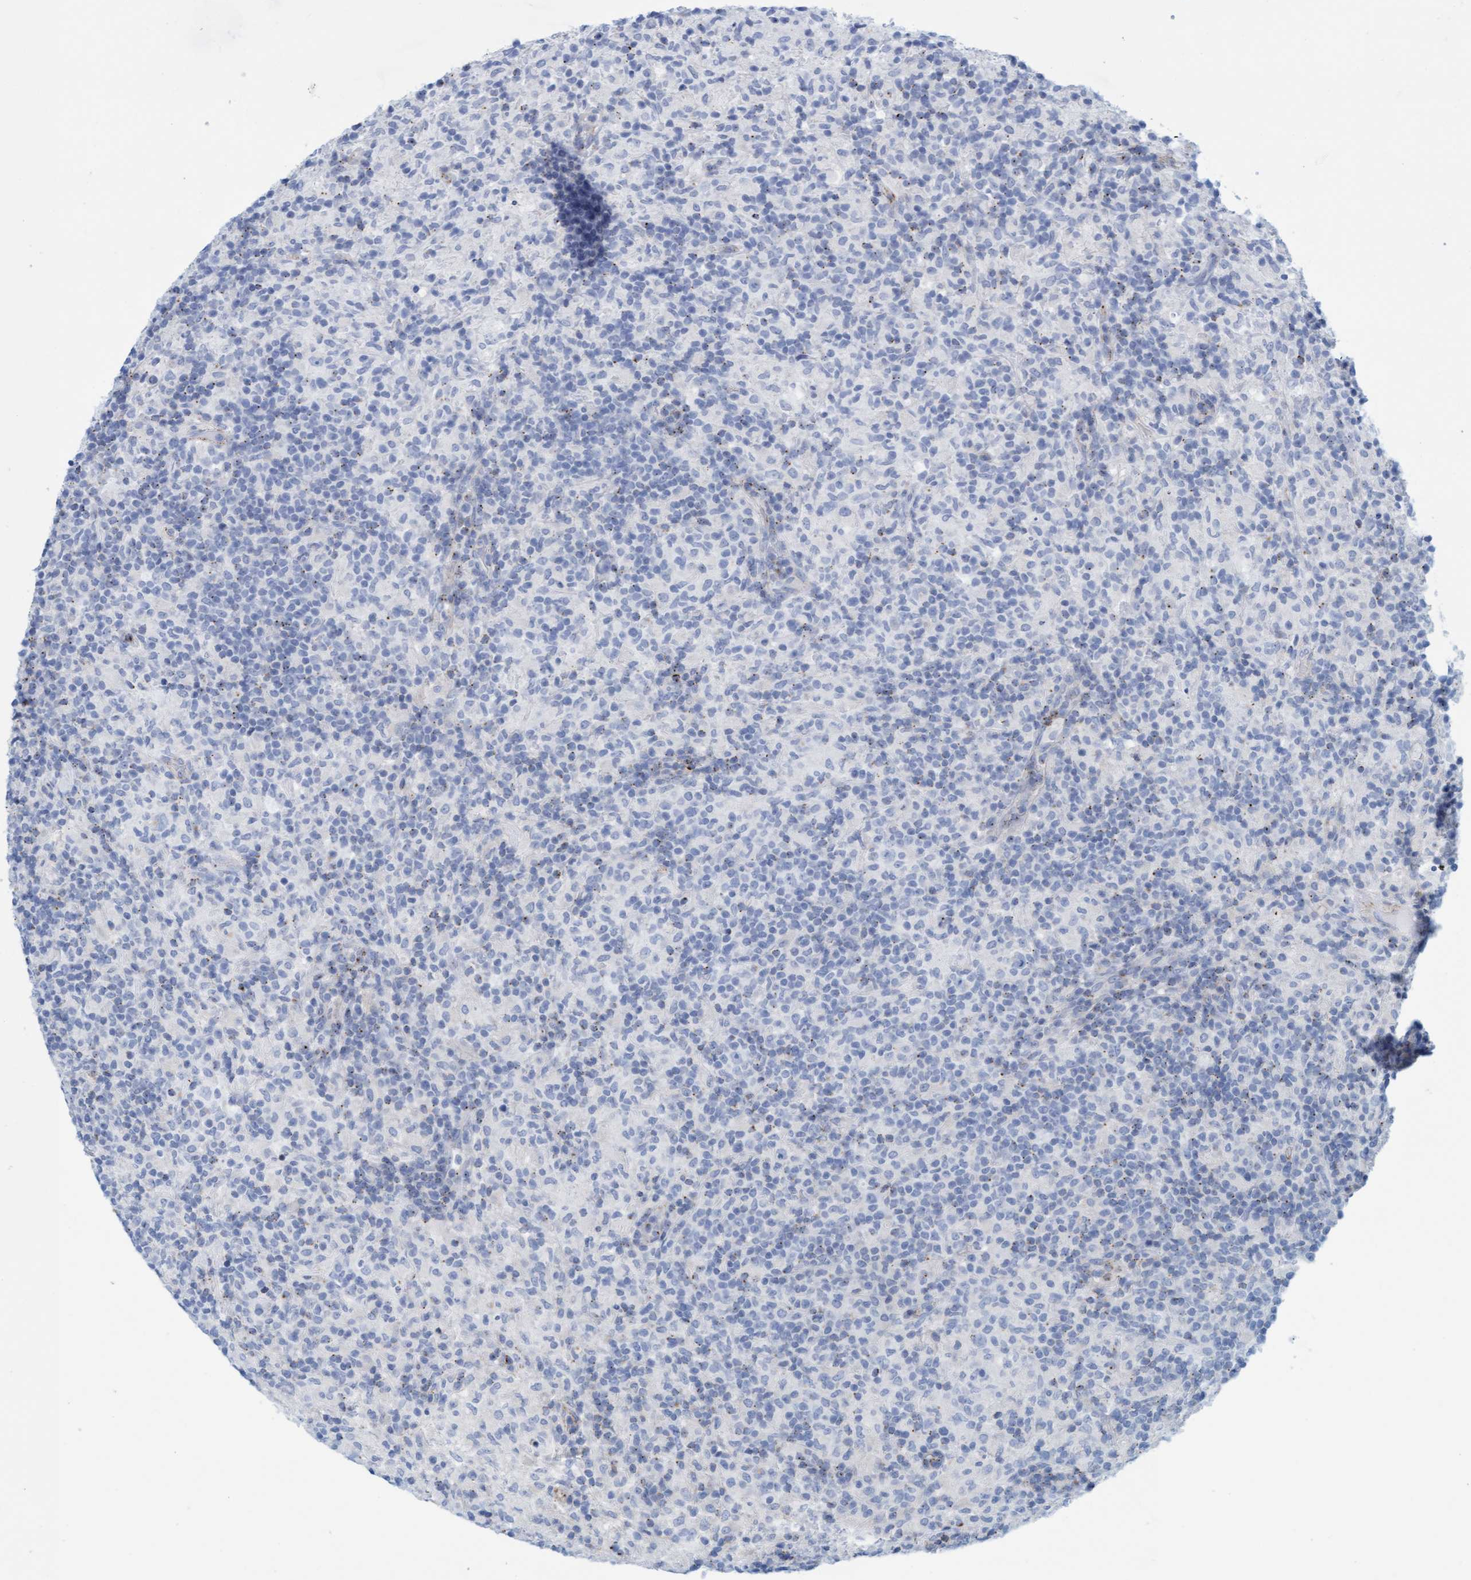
{"staining": {"intensity": "negative", "quantity": "none", "location": "none"}, "tissue": "lymphoma", "cell_type": "Tumor cells", "image_type": "cancer", "snomed": [{"axis": "morphology", "description": "Hodgkin's disease, NOS"}, {"axis": "topography", "description": "Lymph node"}], "caption": "The histopathology image exhibits no significant positivity in tumor cells of lymphoma.", "gene": "SGSH", "patient": {"sex": "male", "age": 70}}